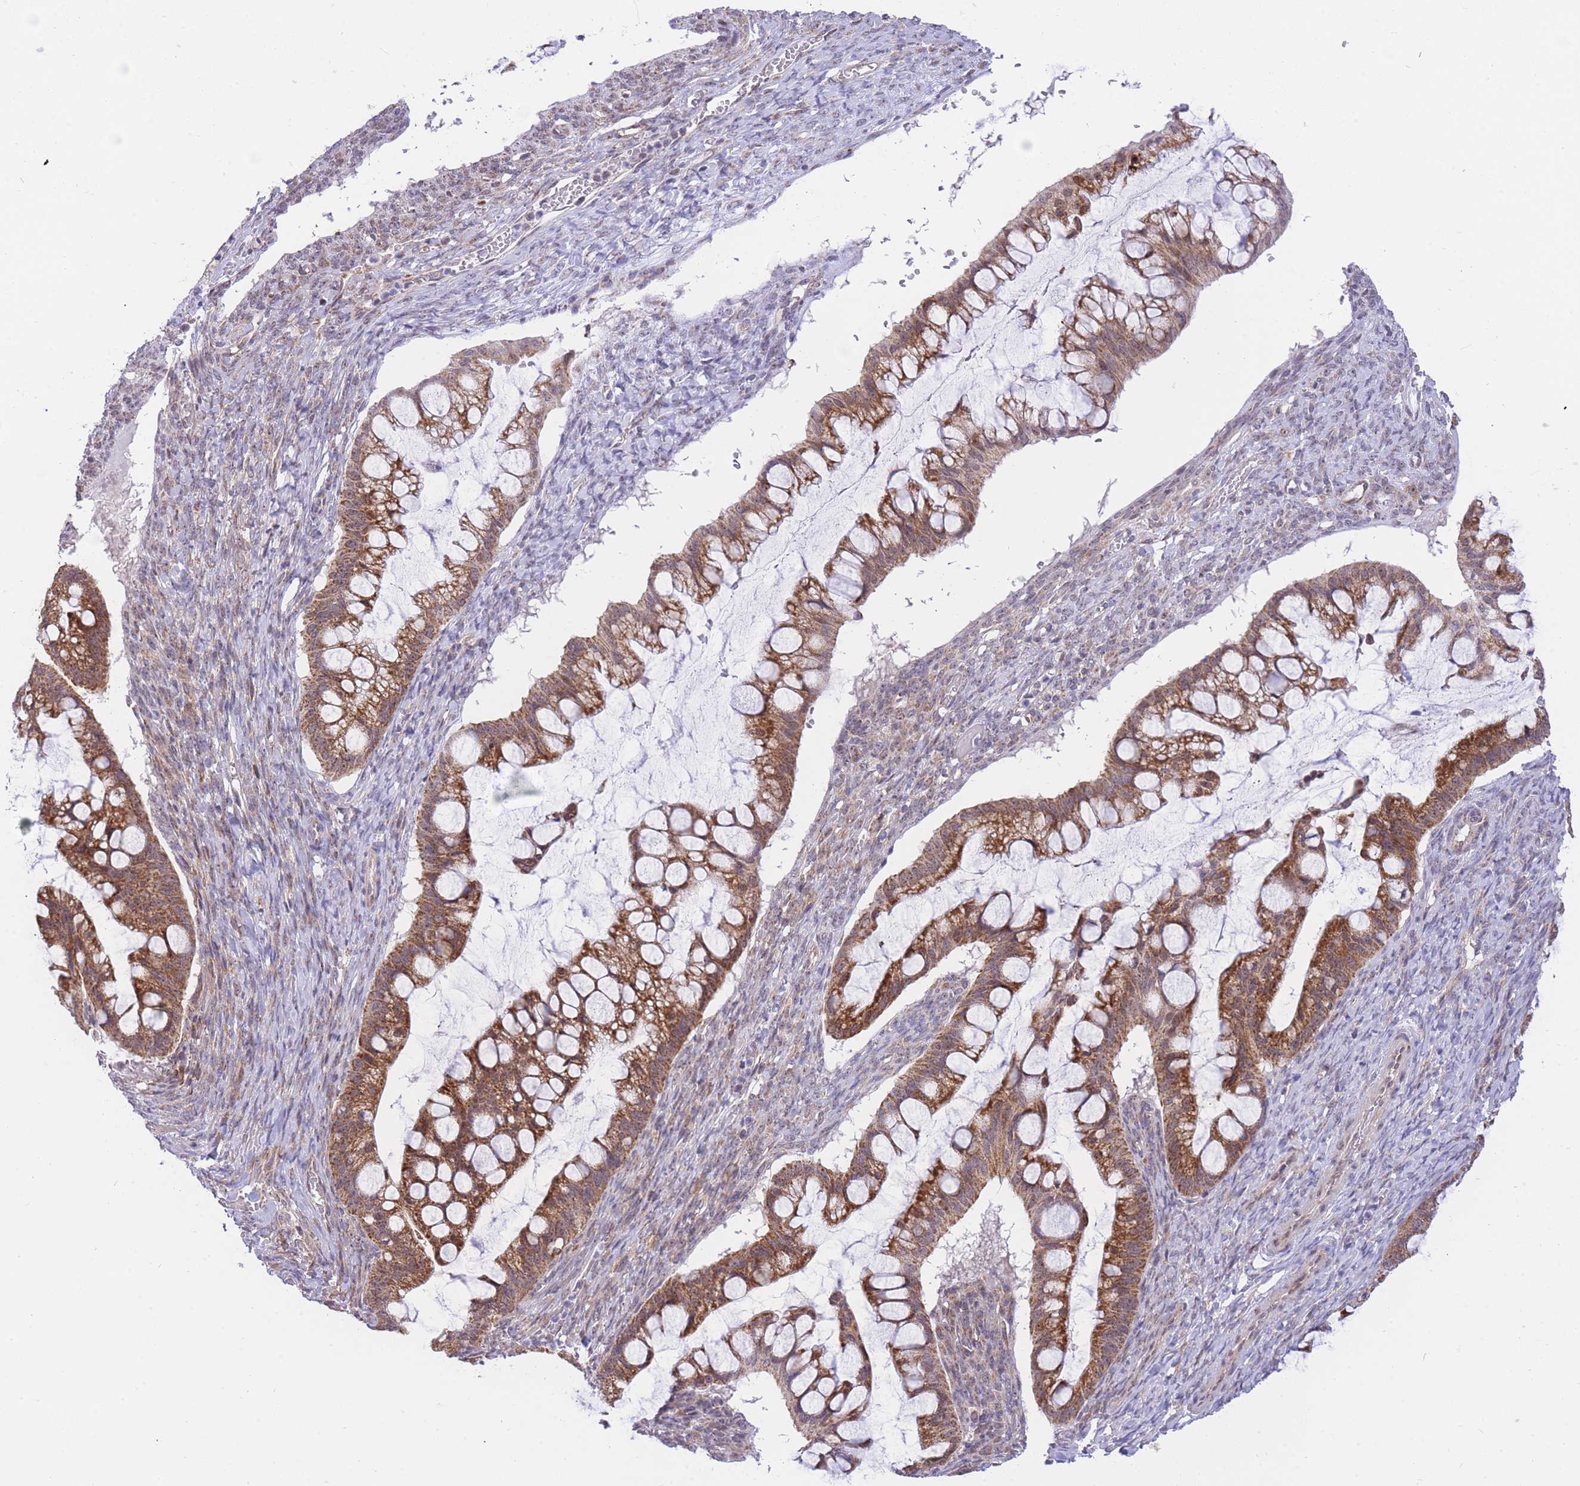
{"staining": {"intensity": "moderate", "quantity": ">75%", "location": "cytoplasmic/membranous"}, "tissue": "ovarian cancer", "cell_type": "Tumor cells", "image_type": "cancer", "snomed": [{"axis": "morphology", "description": "Cystadenocarcinoma, mucinous, NOS"}, {"axis": "topography", "description": "Ovary"}], "caption": "Immunohistochemistry (IHC) of ovarian cancer (mucinous cystadenocarcinoma) shows medium levels of moderate cytoplasmic/membranous positivity in about >75% of tumor cells. (IHC, brightfield microscopy, high magnification).", "gene": "EXOSC8", "patient": {"sex": "female", "age": 73}}